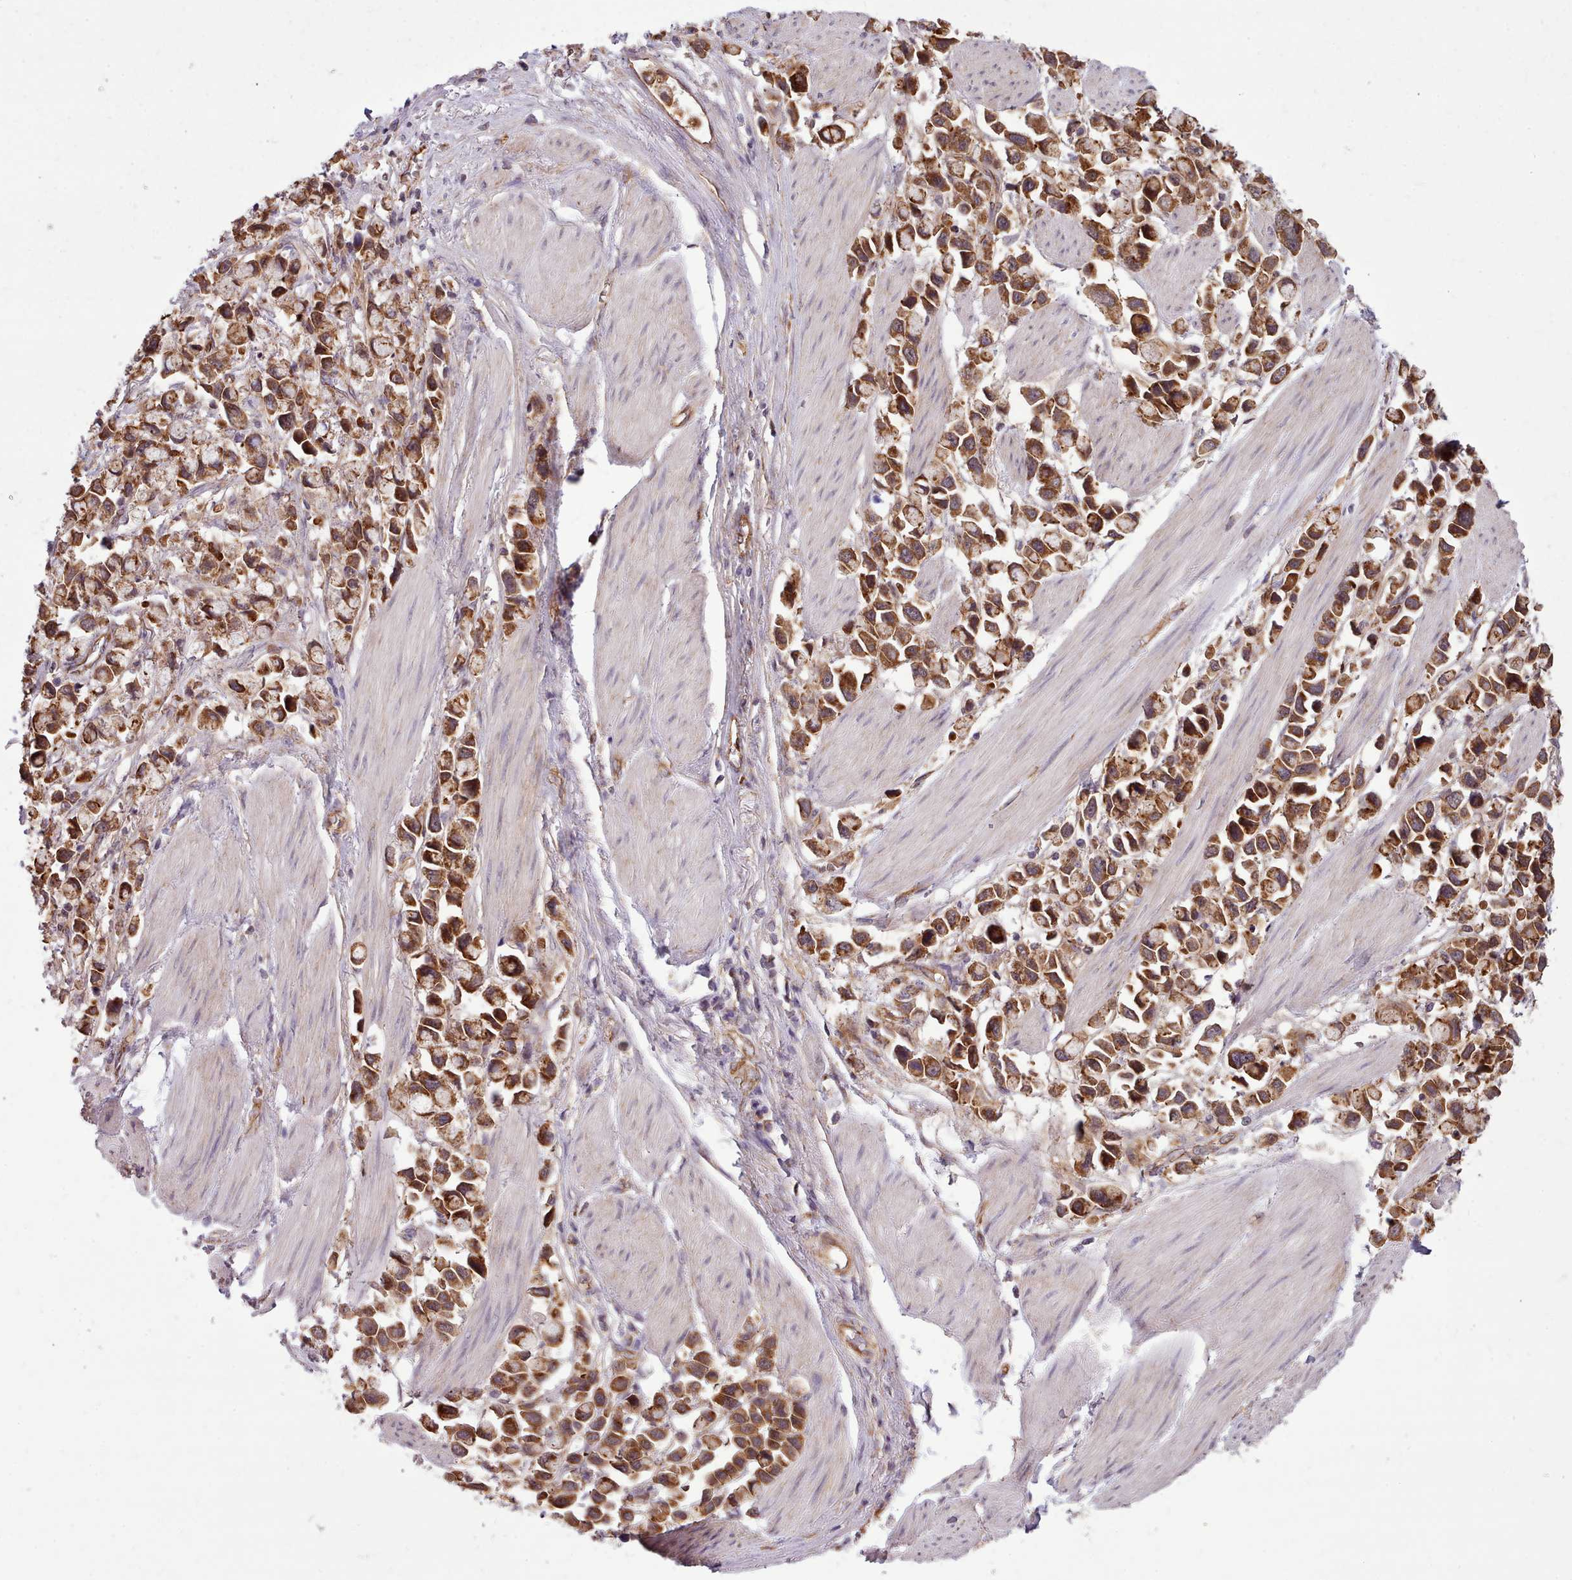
{"staining": {"intensity": "strong", "quantity": ">75%", "location": "cytoplasmic/membranous"}, "tissue": "stomach cancer", "cell_type": "Tumor cells", "image_type": "cancer", "snomed": [{"axis": "morphology", "description": "Adenocarcinoma, NOS"}, {"axis": "topography", "description": "Stomach"}], "caption": "The image exhibits a brown stain indicating the presence of a protein in the cytoplasmic/membranous of tumor cells in stomach cancer (adenocarcinoma).", "gene": "MRPL46", "patient": {"sex": "female", "age": 81}}